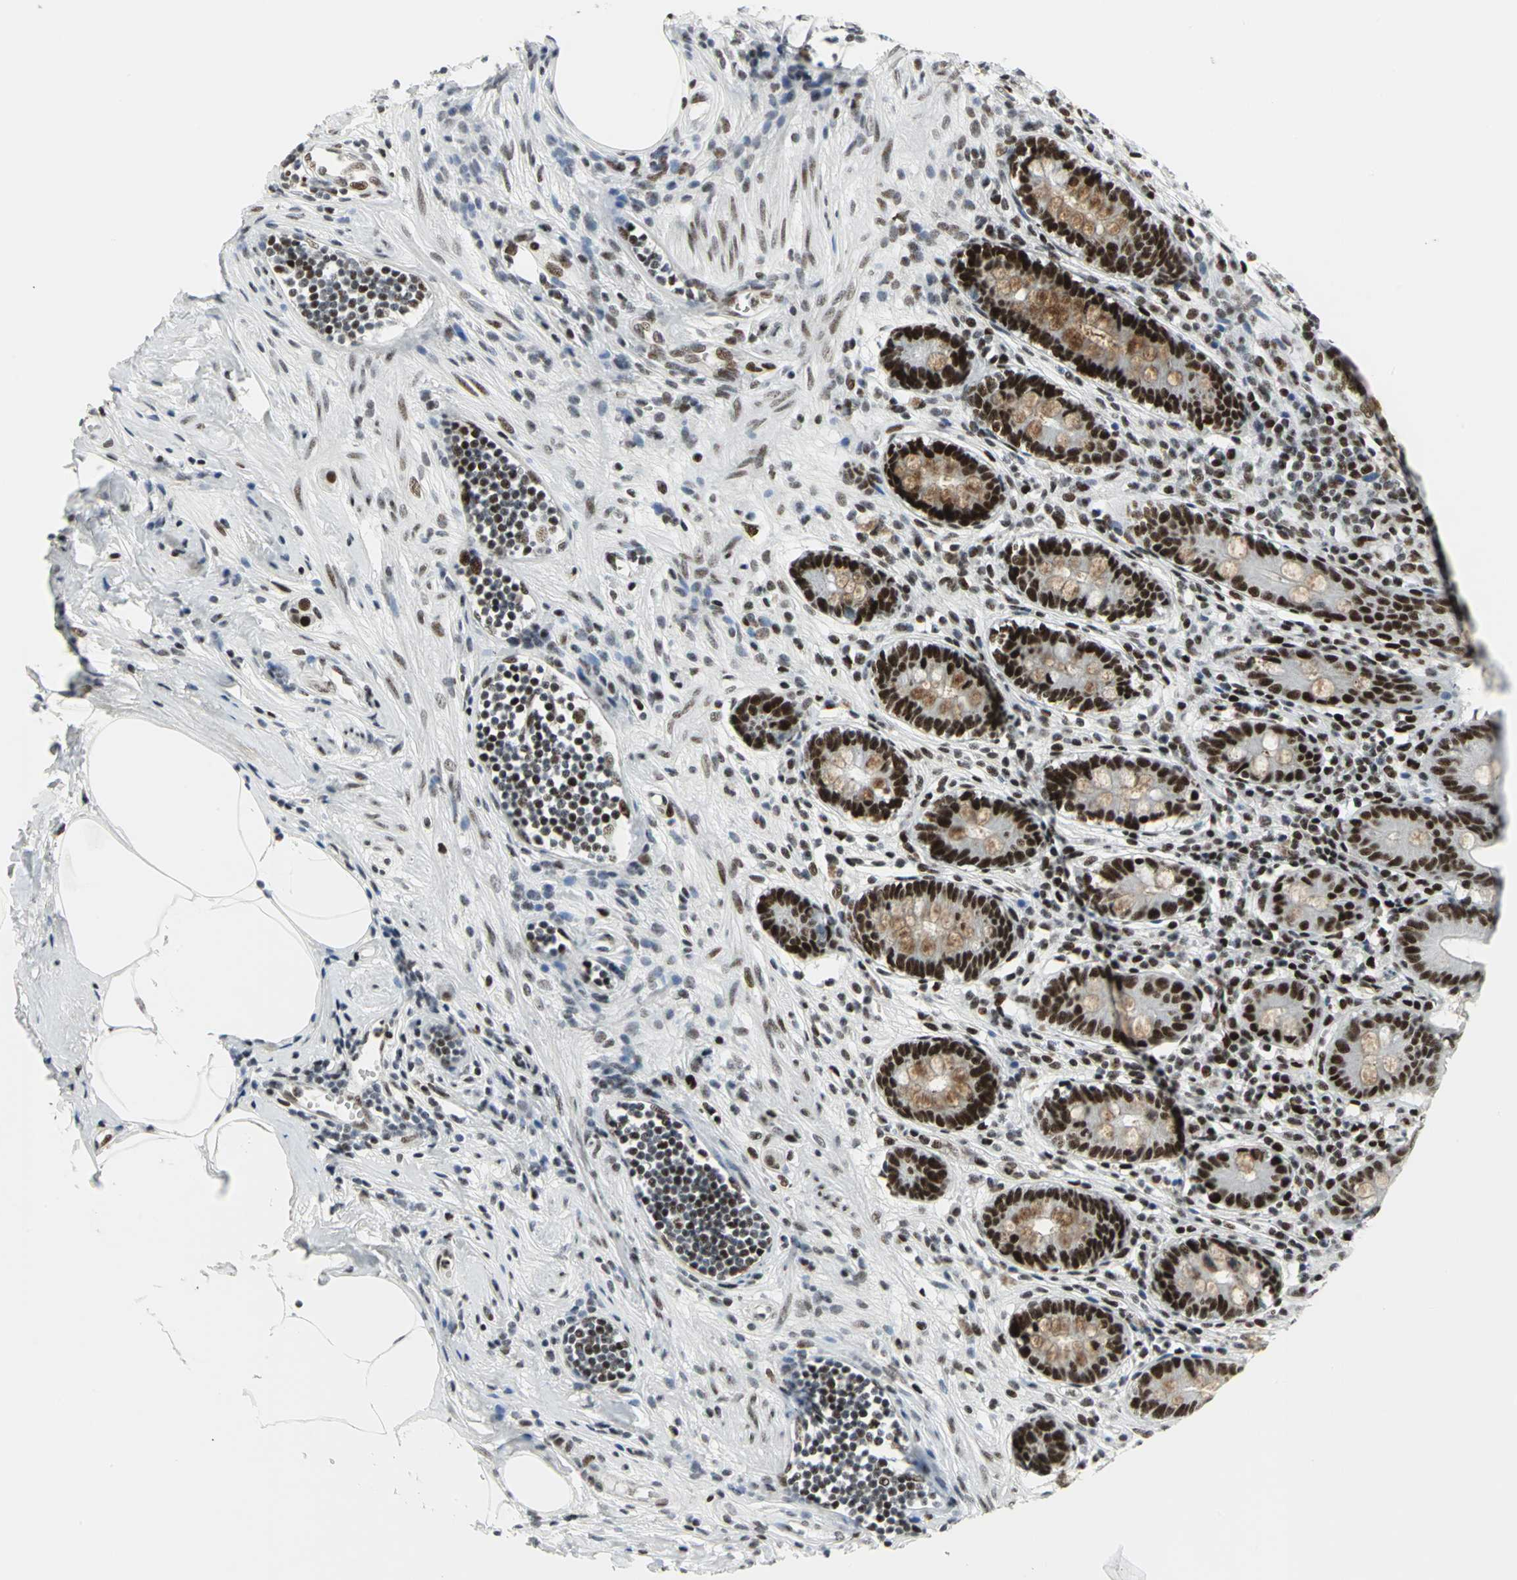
{"staining": {"intensity": "strong", "quantity": ">75%", "location": "cytoplasmic/membranous,nuclear"}, "tissue": "appendix", "cell_type": "Glandular cells", "image_type": "normal", "snomed": [{"axis": "morphology", "description": "Normal tissue, NOS"}, {"axis": "topography", "description": "Appendix"}], "caption": "This is an image of immunohistochemistry (IHC) staining of normal appendix, which shows strong expression in the cytoplasmic/membranous,nuclear of glandular cells.", "gene": "SMARCA4", "patient": {"sex": "female", "age": 50}}